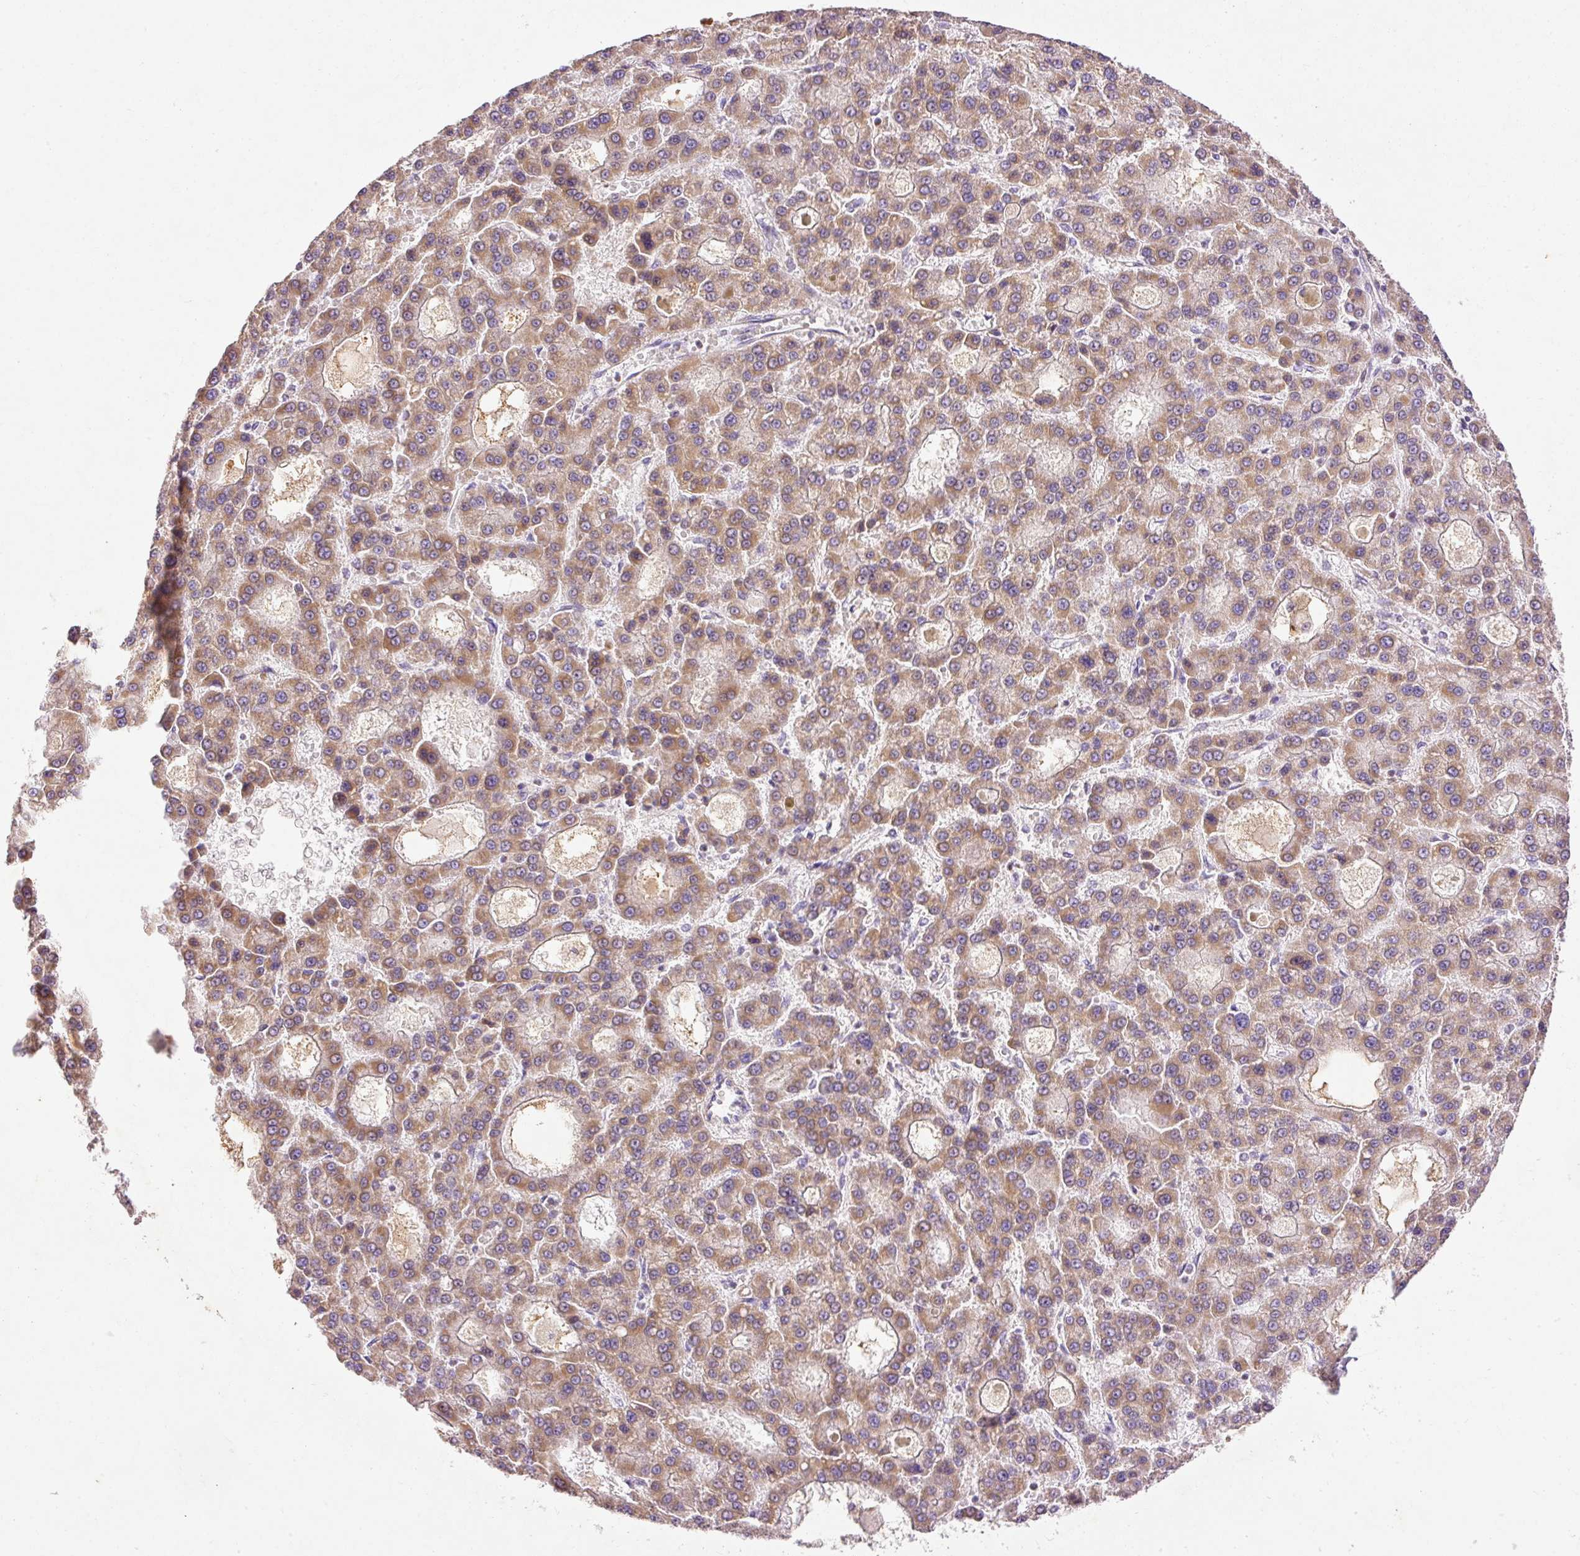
{"staining": {"intensity": "moderate", "quantity": ">75%", "location": "cytoplasmic/membranous"}, "tissue": "liver cancer", "cell_type": "Tumor cells", "image_type": "cancer", "snomed": [{"axis": "morphology", "description": "Carcinoma, Hepatocellular, NOS"}, {"axis": "topography", "description": "Liver"}], "caption": "Liver cancer (hepatocellular carcinoma) tissue displays moderate cytoplasmic/membranous expression in approximately >75% of tumor cells Using DAB (3,3'-diaminobenzidine) (brown) and hematoxylin (blue) stains, captured at high magnification using brightfield microscopy.", "gene": "IMMT", "patient": {"sex": "male", "age": 70}}